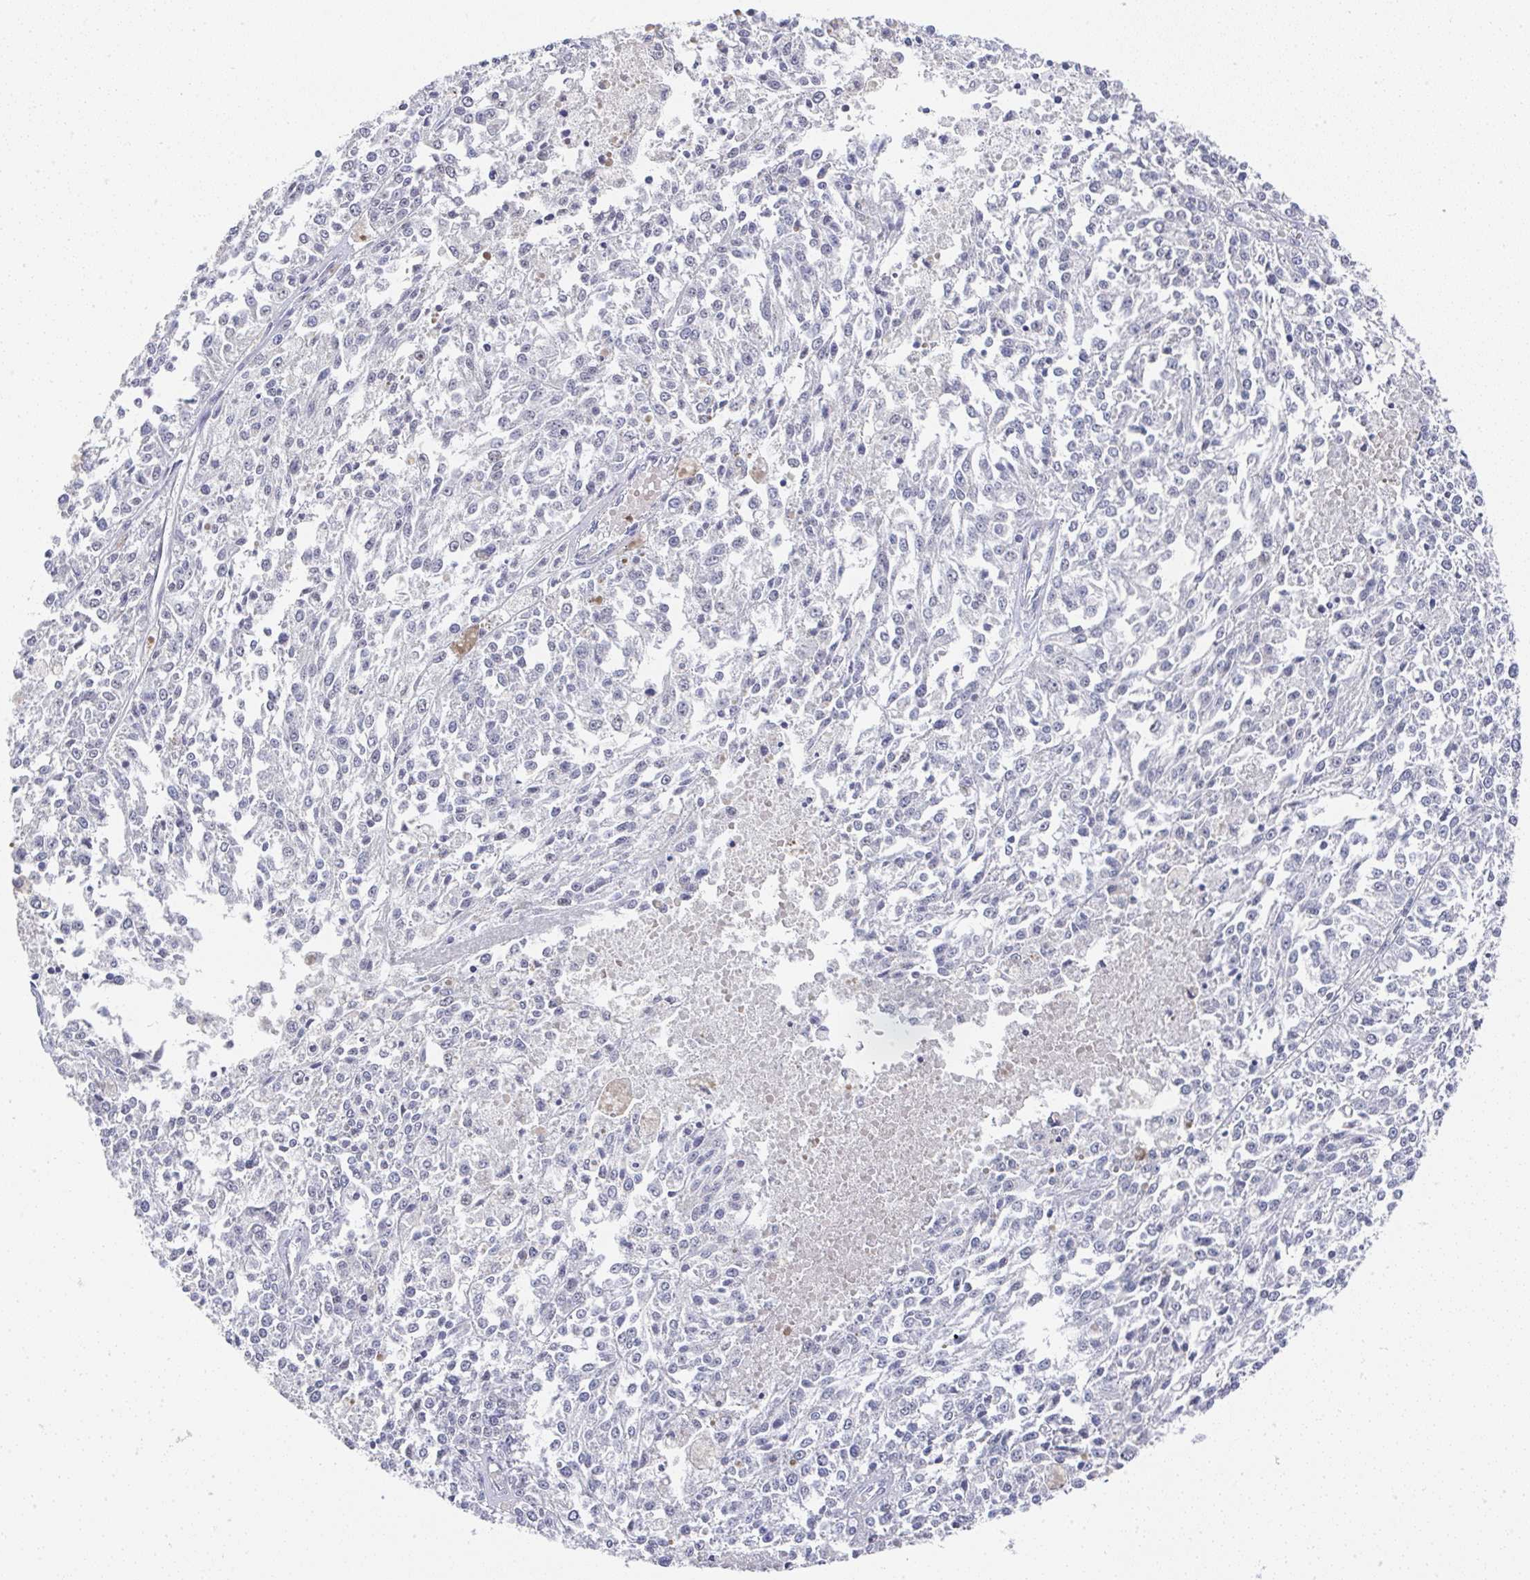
{"staining": {"intensity": "negative", "quantity": "none", "location": "none"}, "tissue": "melanoma", "cell_type": "Tumor cells", "image_type": "cancer", "snomed": [{"axis": "morphology", "description": "Malignant melanoma, NOS"}, {"axis": "topography", "description": "Skin"}], "caption": "High magnification brightfield microscopy of malignant melanoma stained with DAB (brown) and counterstained with hematoxylin (blue): tumor cells show no significant expression.", "gene": "NCF1", "patient": {"sex": "female", "age": 64}}